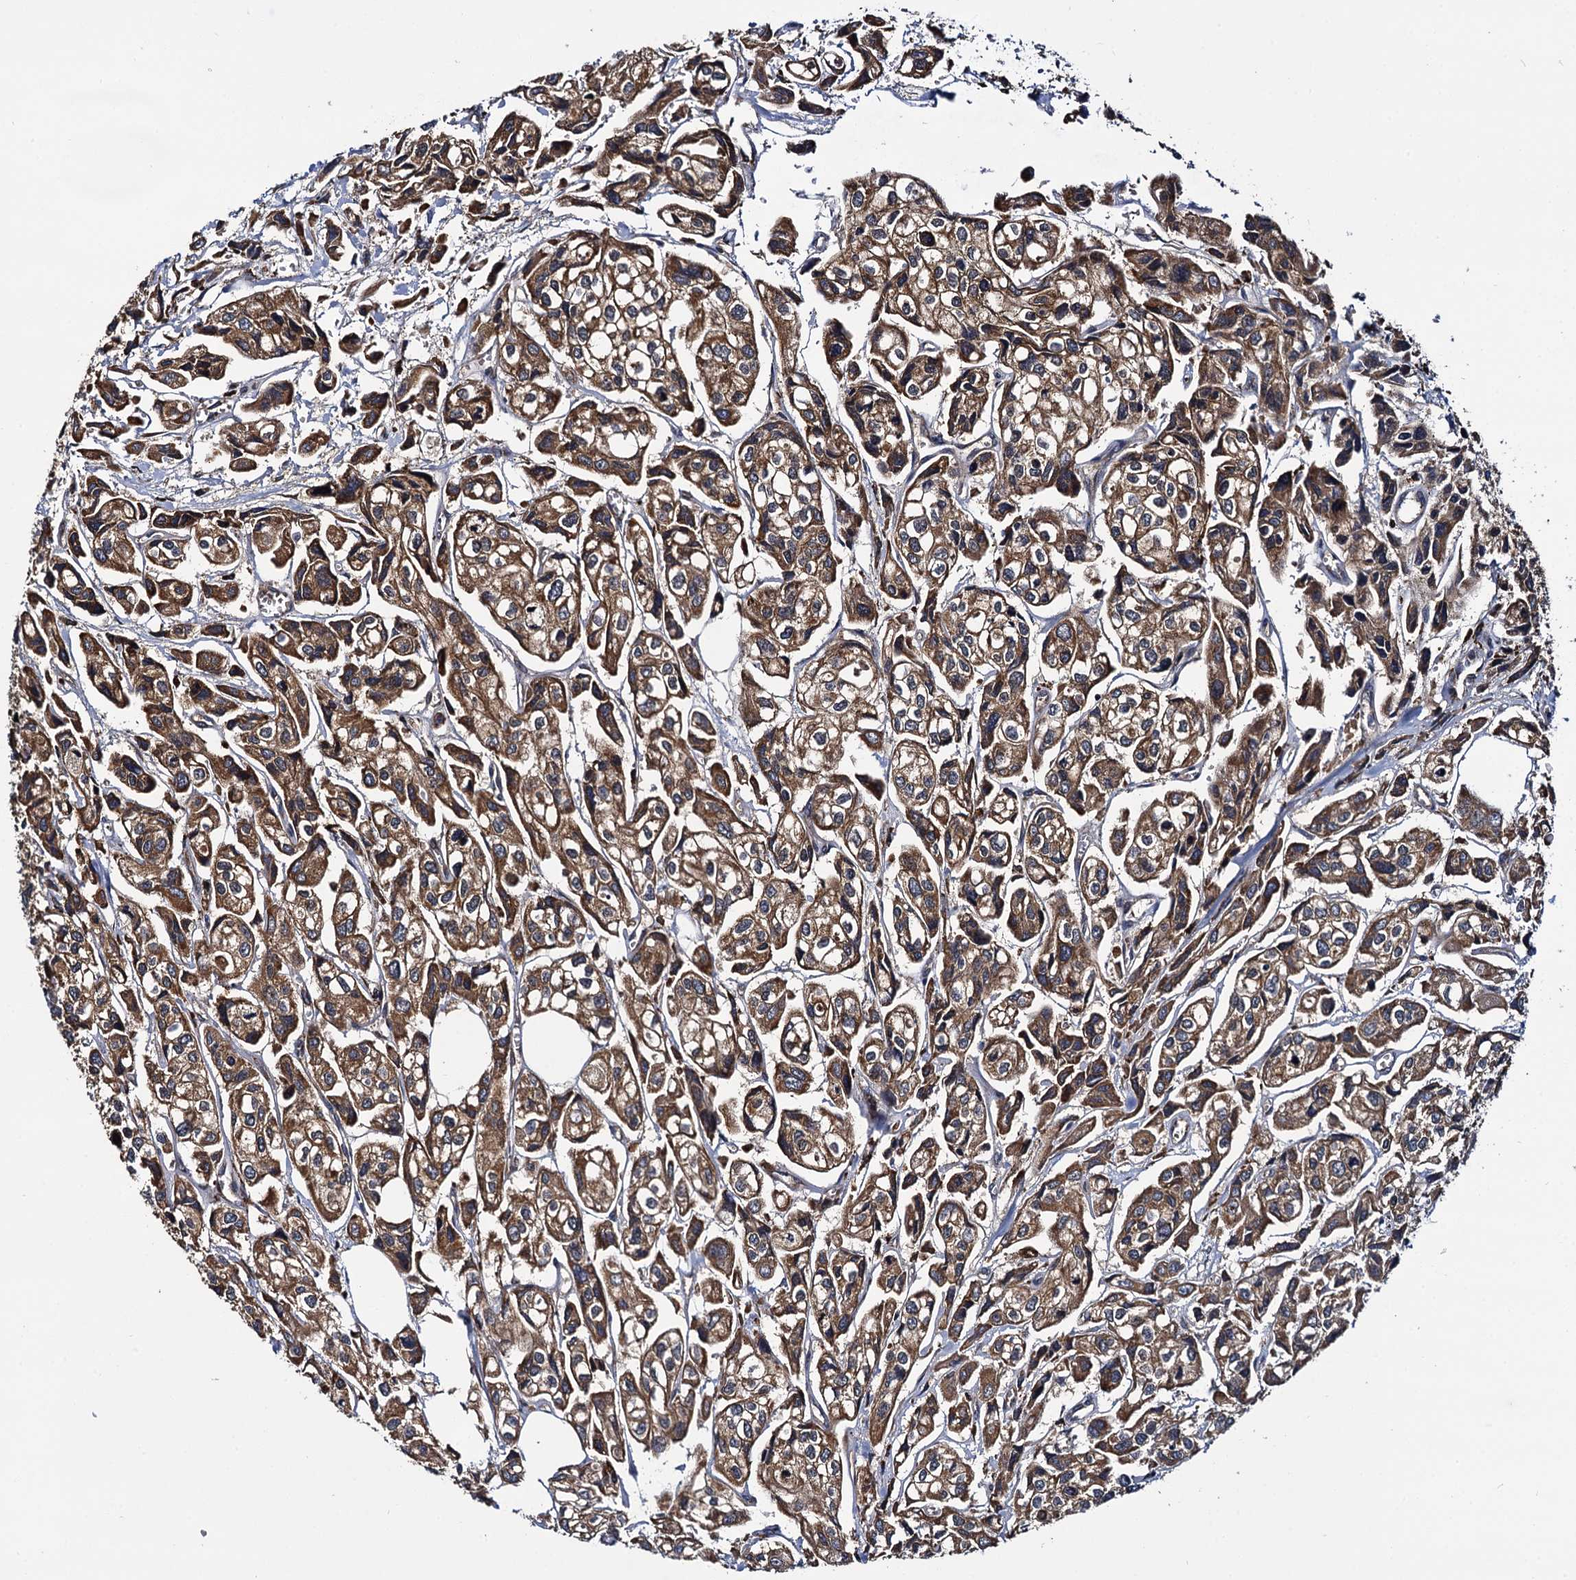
{"staining": {"intensity": "moderate", "quantity": ">75%", "location": "cytoplasmic/membranous"}, "tissue": "urothelial cancer", "cell_type": "Tumor cells", "image_type": "cancer", "snomed": [{"axis": "morphology", "description": "Urothelial carcinoma, High grade"}, {"axis": "topography", "description": "Urinary bladder"}], "caption": "Immunohistochemical staining of human urothelial cancer reveals medium levels of moderate cytoplasmic/membranous protein staining in approximately >75% of tumor cells.", "gene": "UFM1", "patient": {"sex": "male", "age": 67}}